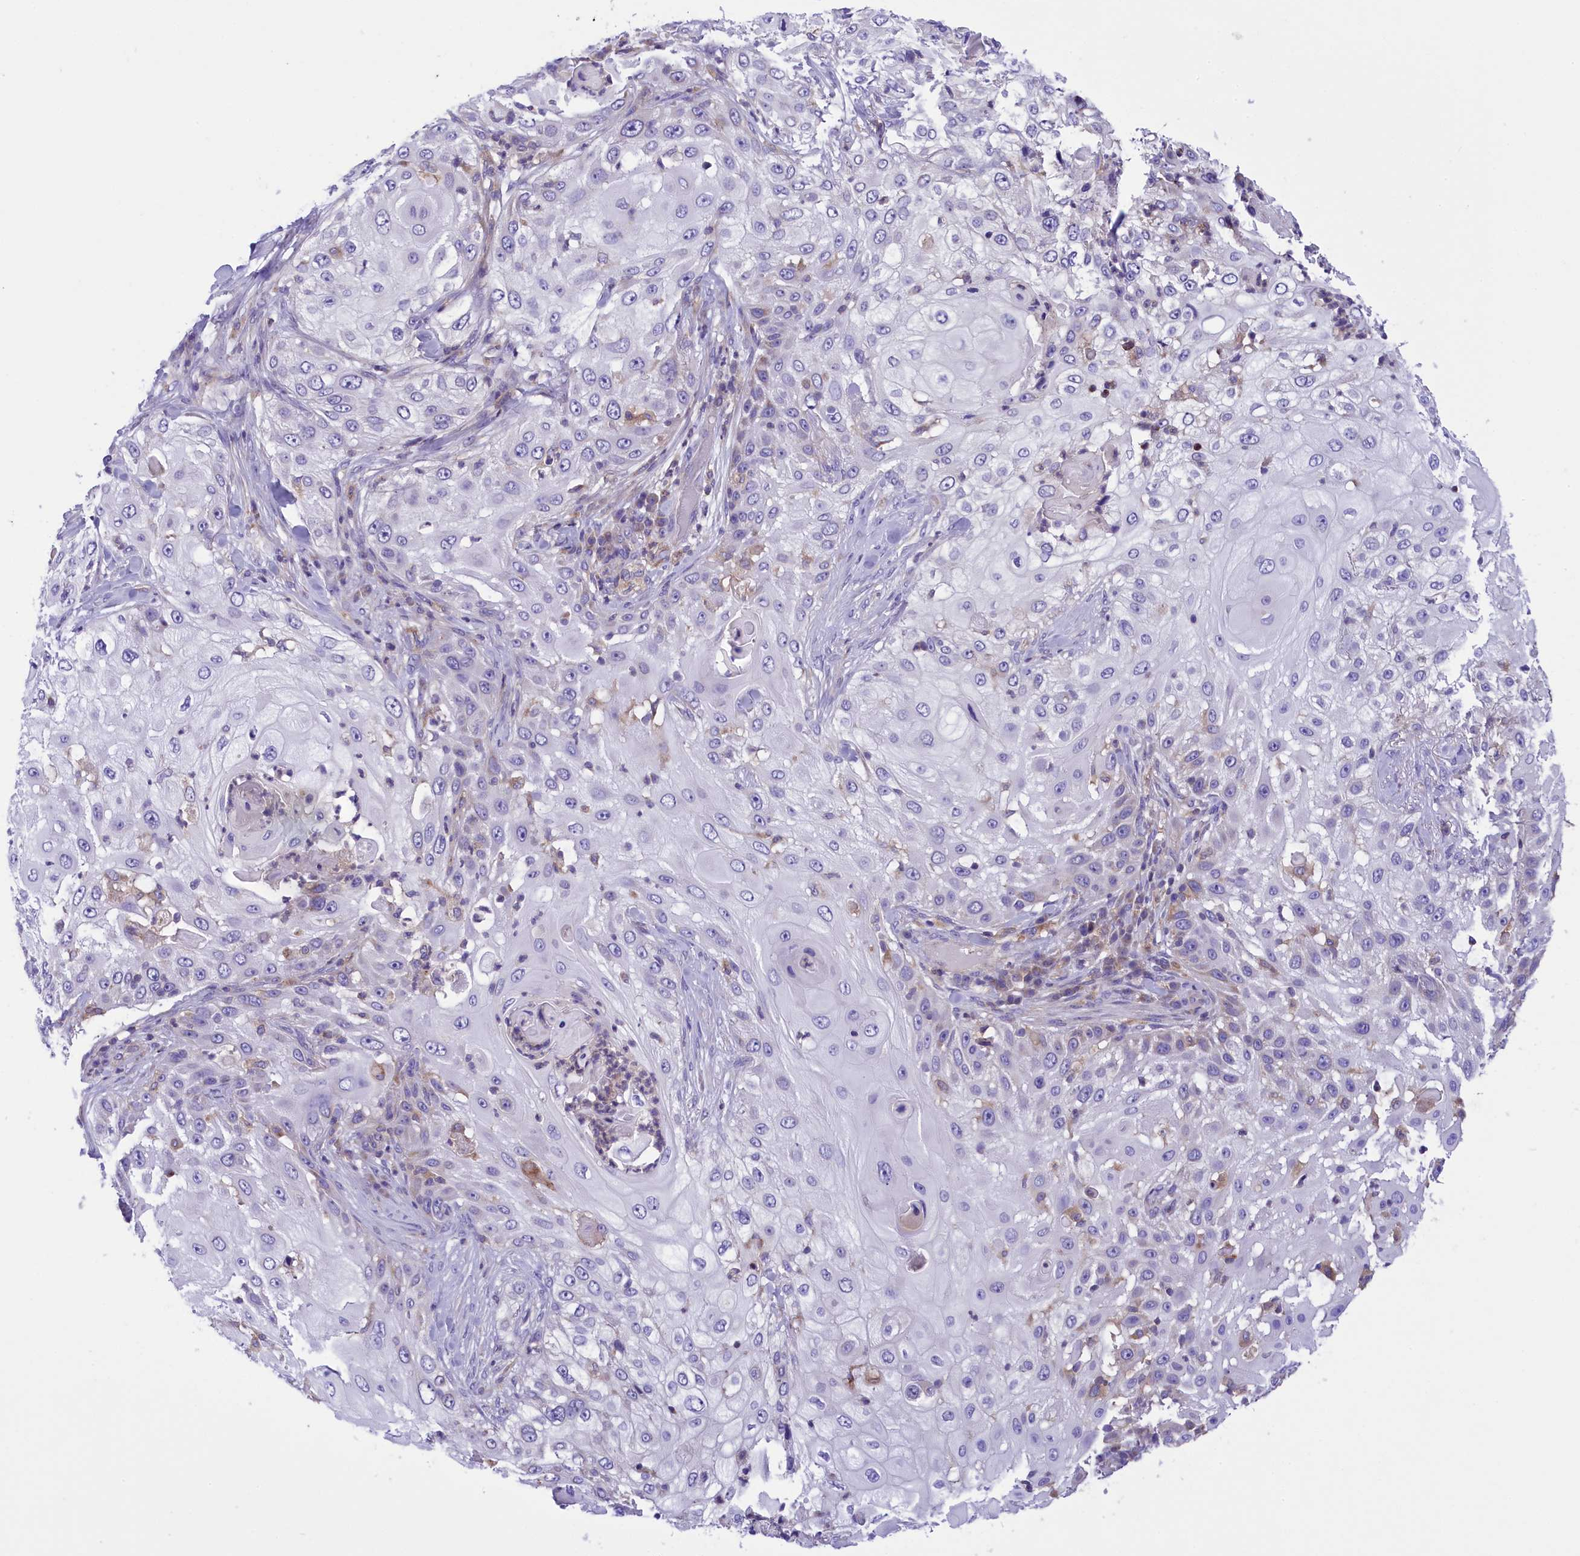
{"staining": {"intensity": "negative", "quantity": "none", "location": "none"}, "tissue": "skin cancer", "cell_type": "Tumor cells", "image_type": "cancer", "snomed": [{"axis": "morphology", "description": "Squamous cell carcinoma, NOS"}, {"axis": "topography", "description": "Skin"}], "caption": "Immunohistochemistry histopathology image of neoplastic tissue: skin cancer (squamous cell carcinoma) stained with DAB (3,3'-diaminobenzidine) reveals no significant protein staining in tumor cells.", "gene": "CORO7-PAM16", "patient": {"sex": "female", "age": 44}}